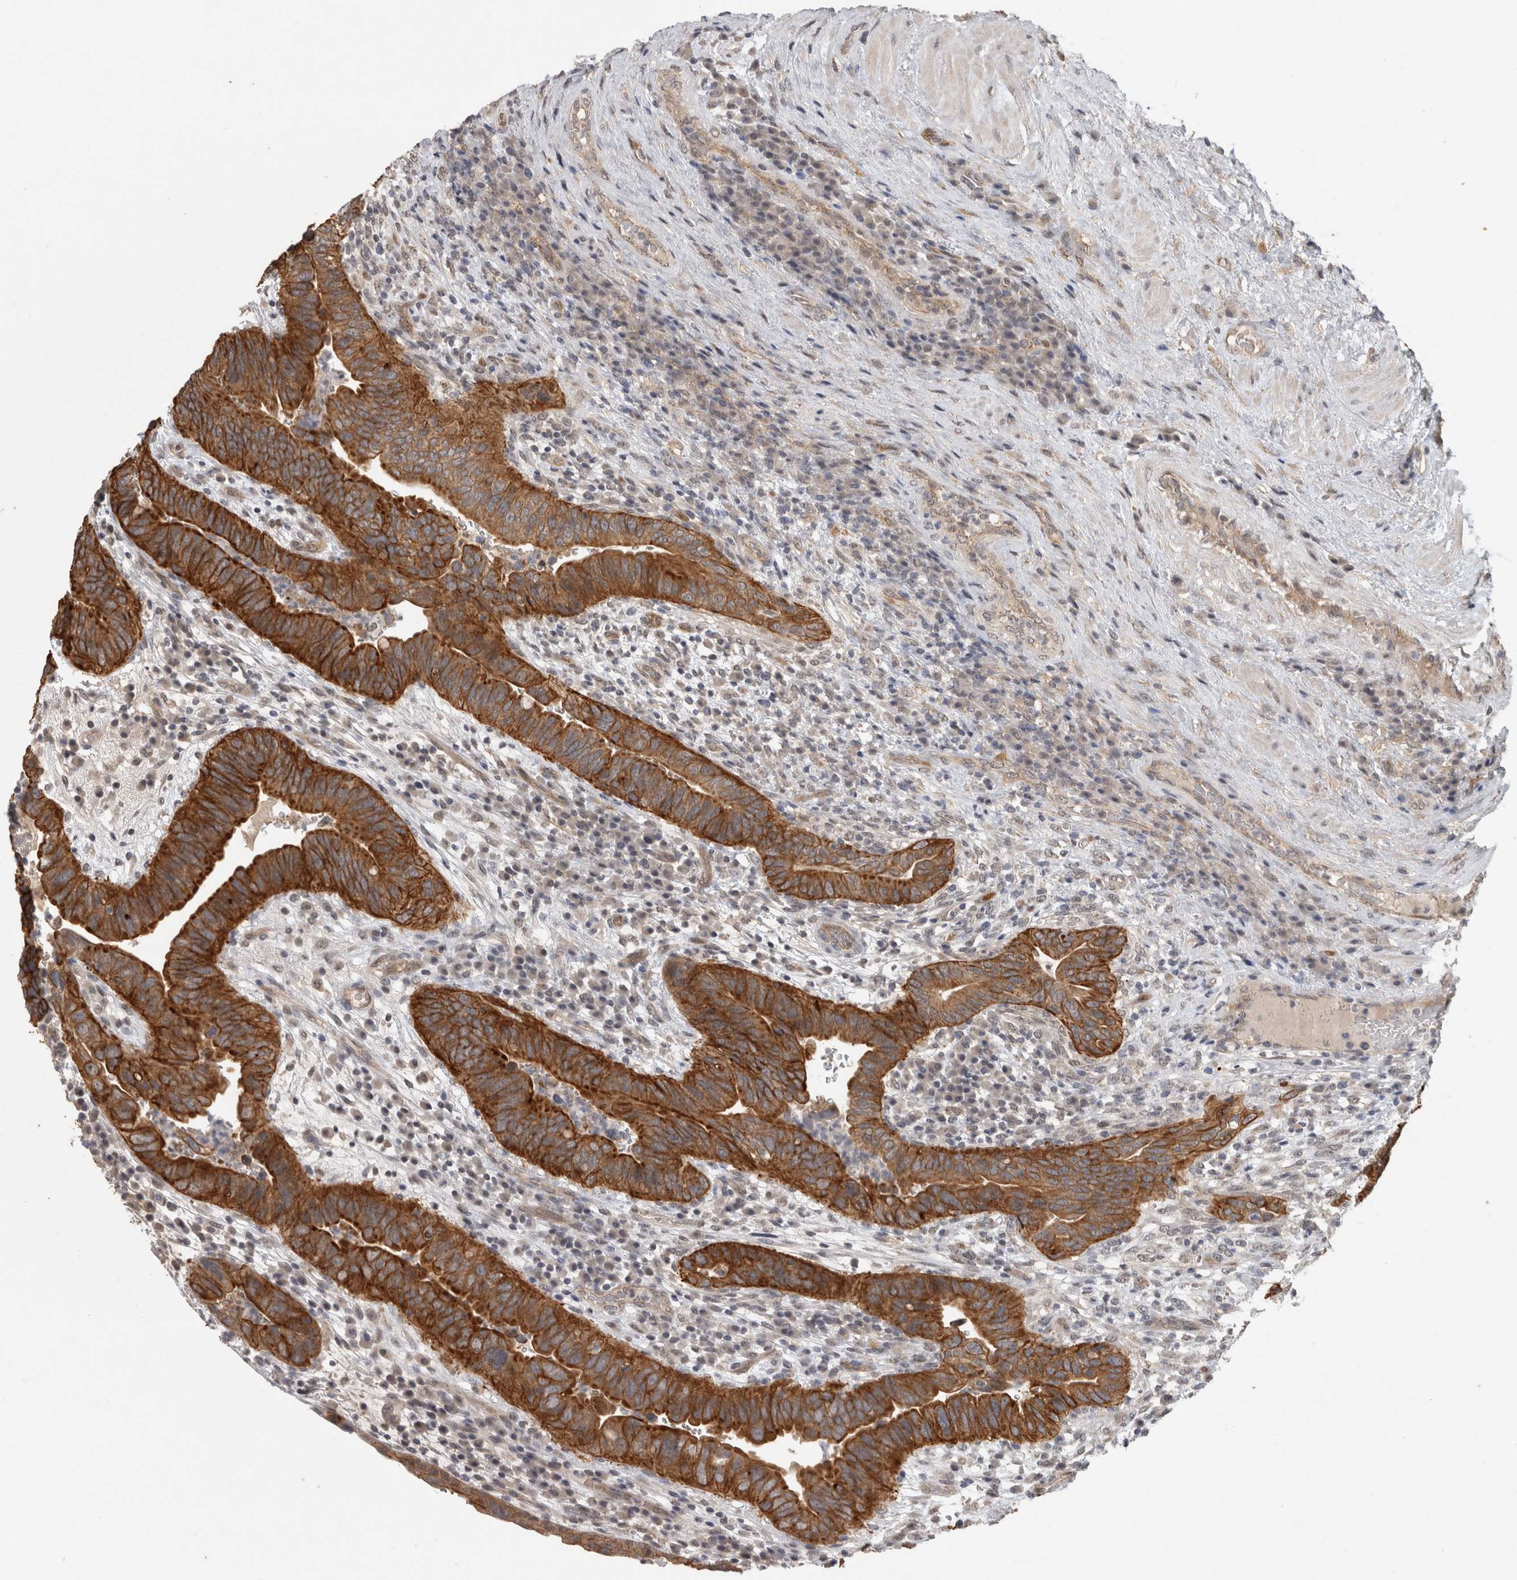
{"staining": {"intensity": "strong", "quantity": ">75%", "location": "cytoplasmic/membranous"}, "tissue": "urothelial cancer", "cell_type": "Tumor cells", "image_type": "cancer", "snomed": [{"axis": "morphology", "description": "Urothelial carcinoma, High grade"}, {"axis": "topography", "description": "Urinary bladder"}], "caption": "Immunohistochemical staining of high-grade urothelial carcinoma displays high levels of strong cytoplasmic/membranous staining in about >75% of tumor cells.", "gene": "RHPN1", "patient": {"sex": "female", "age": 82}}